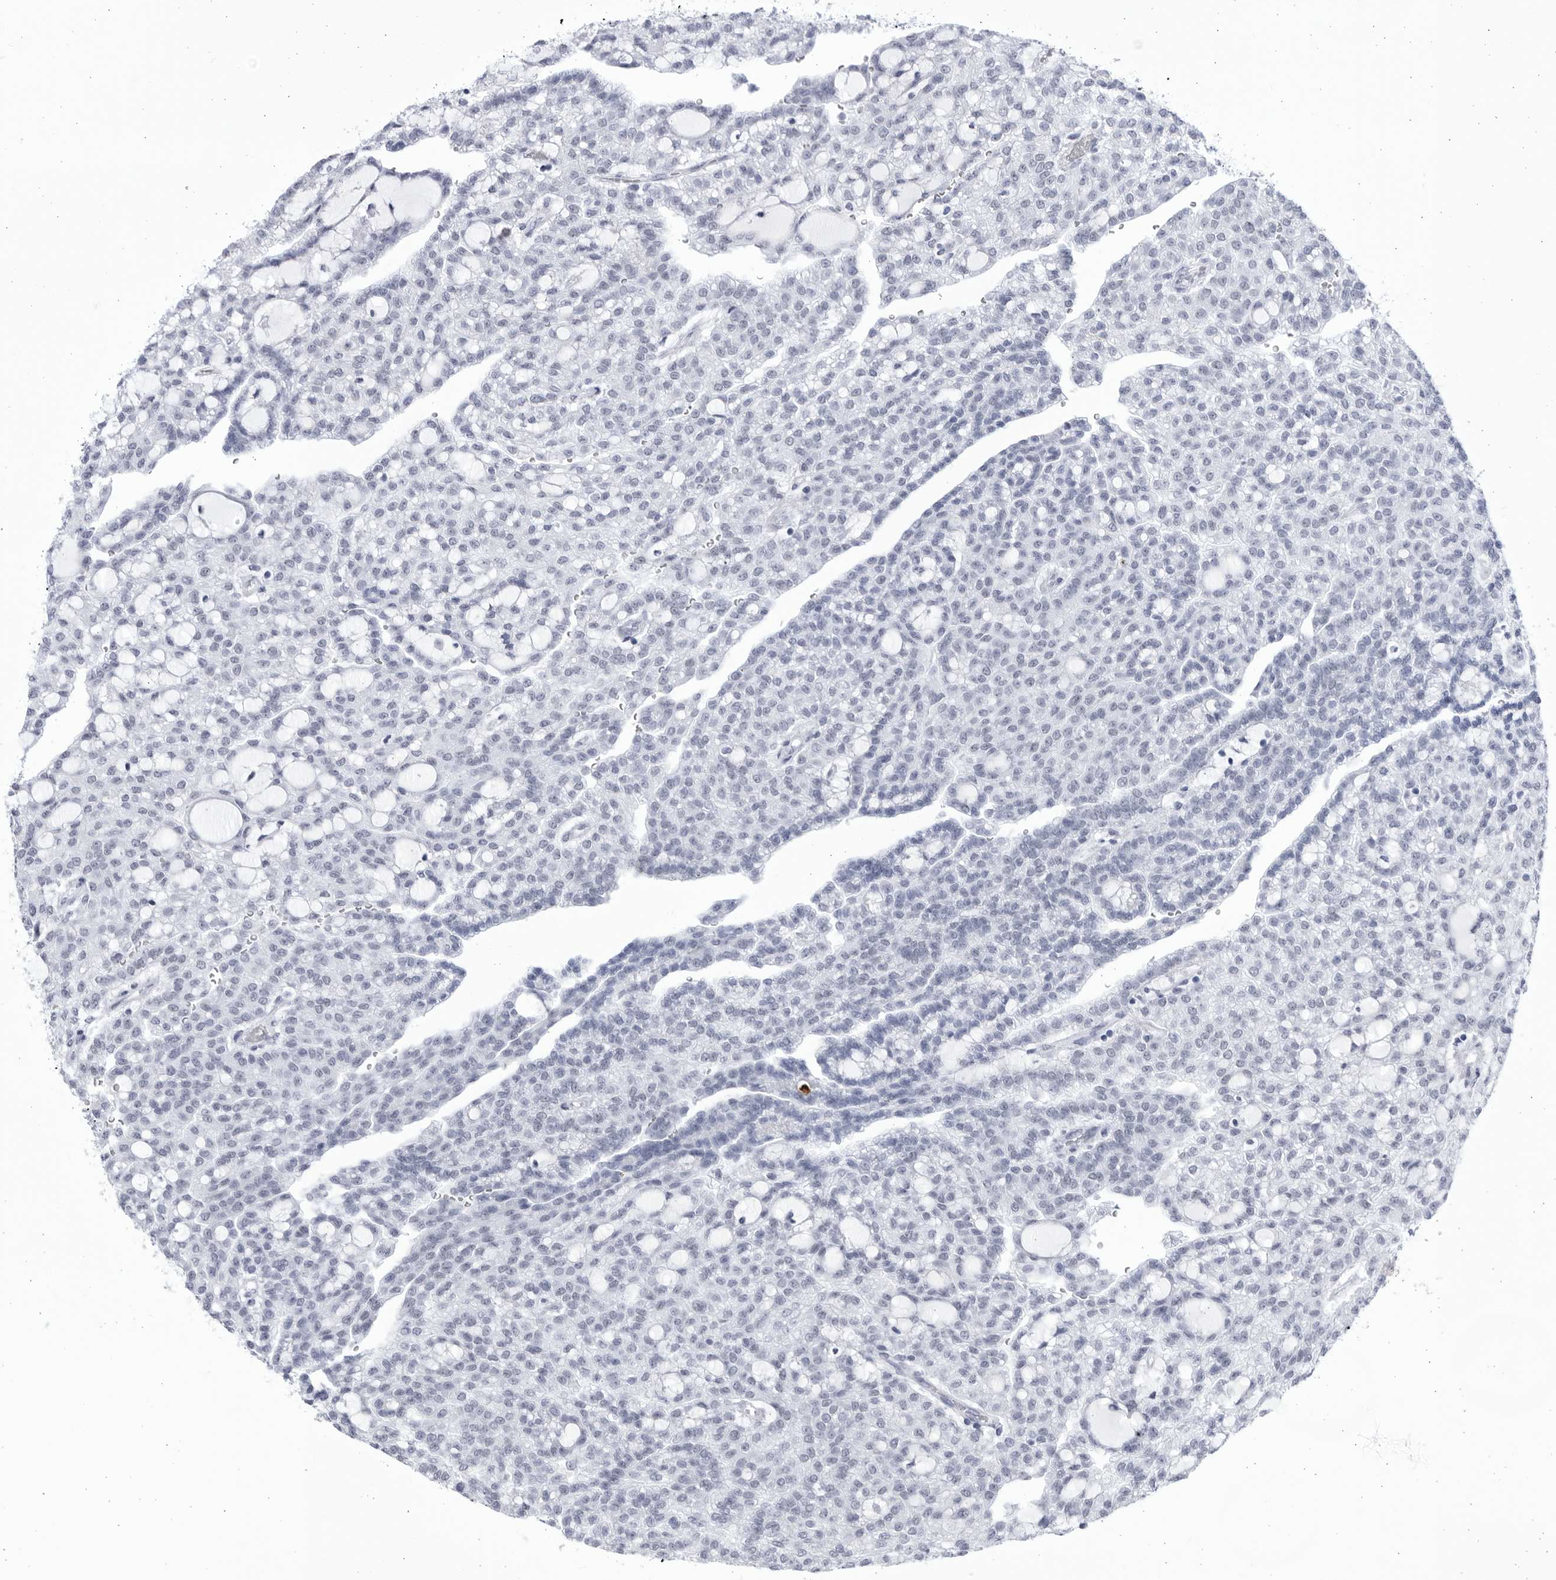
{"staining": {"intensity": "negative", "quantity": "none", "location": "none"}, "tissue": "renal cancer", "cell_type": "Tumor cells", "image_type": "cancer", "snomed": [{"axis": "morphology", "description": "Adenocarcinoma, NOS"}, {"axis": "topography", "description": "Kidney"}], "caption": "Tumor cells show no significant positivity in renal cancer. Brightfield microscopy of immunohistochemistry stained with DAB (brown) and hematoxylin (blue), captured at high magnification.", "gene": "CCDC181", "patient": {"sex": "male", "age": 63}}